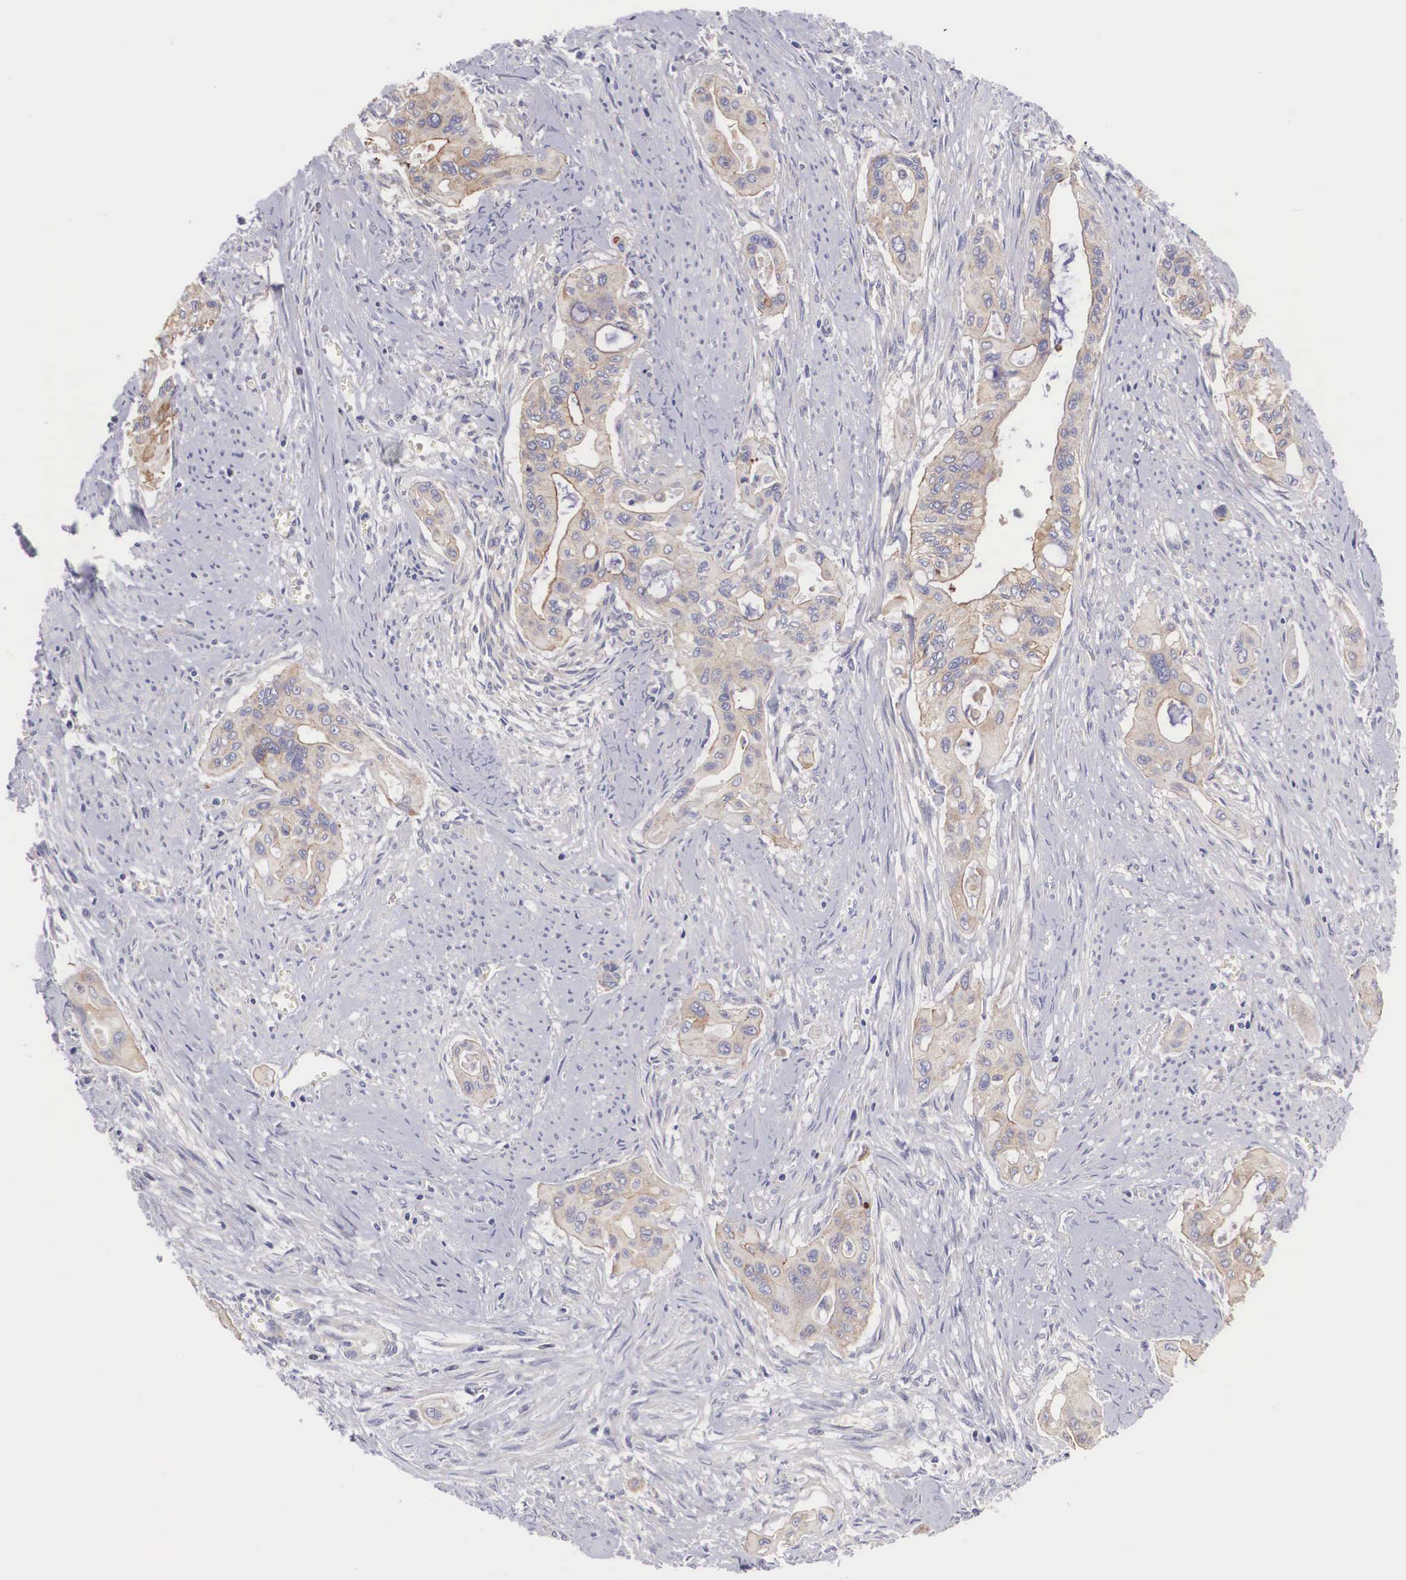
{"staining": {"intensity": "weak", "quantity": "25%-75%", "location": "cytoplasmic/membranous"}, "tissue": "pancreatic cancer", "cell_type": "Tumor cells", "image_type": "cancer", "snomed": [{"axis": "morphology", "description": "Adenocarcinoma, NOS"}, {"axis": "topography", "description": "Pancreas"}], "caption": "Immunohistochemistry (IHC) staining of pancreatic adenocarcinoma, which shows low levels of weak cytoplasmic/membranous staining in about 25%-75% of tumor cells indicating weak cytoplasmic/membranous protein staining. The staining was performed using DAB (3,3'-diaminobenzidine) (brown) for protein detection and nuclei were counterstained in hematoxylin (blue).", "gene": "TXLNG", "patient": {"sex": "male", "age": 77}}